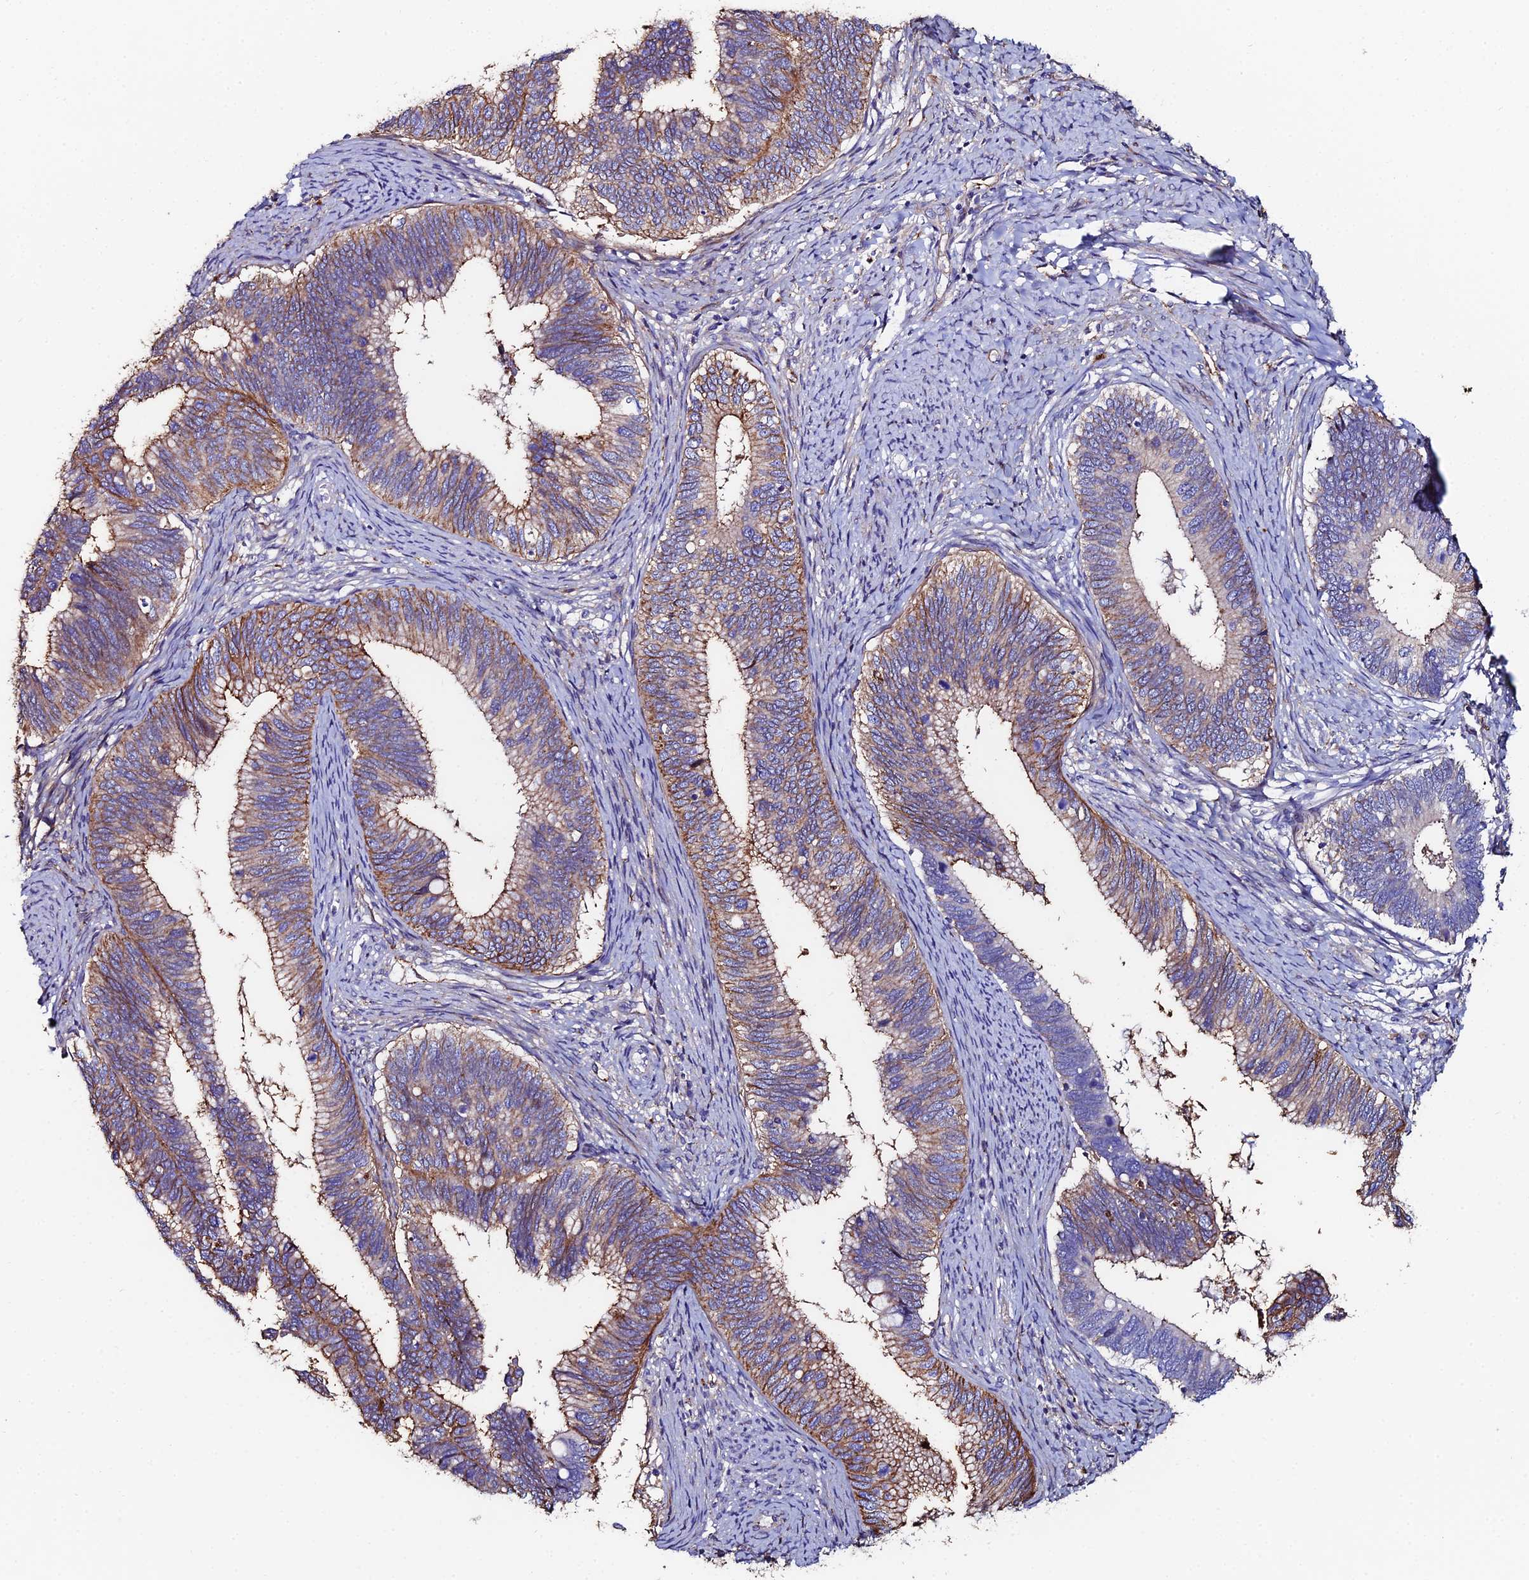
{"staining": {"intensity": "moderate", "quantity": ">75%", "location": "cytoplasmic/membranous"}, "tissue": "cervical cancer", "cell_type": "Tumor cells", "image_type": "cancer", "snomed": [{"axis": "morphology", "description": "Adenocarcinoma, NOS"}, {"axis": "topography", "description": "Cervix"}], "caption": "A medium amount of moderate cytoplasmic/membranous staining is identified in about >75% of tumor cells in cervical cancer tissue.", "gene": "C6", "patient": {"sex": "female", "age": 42}}